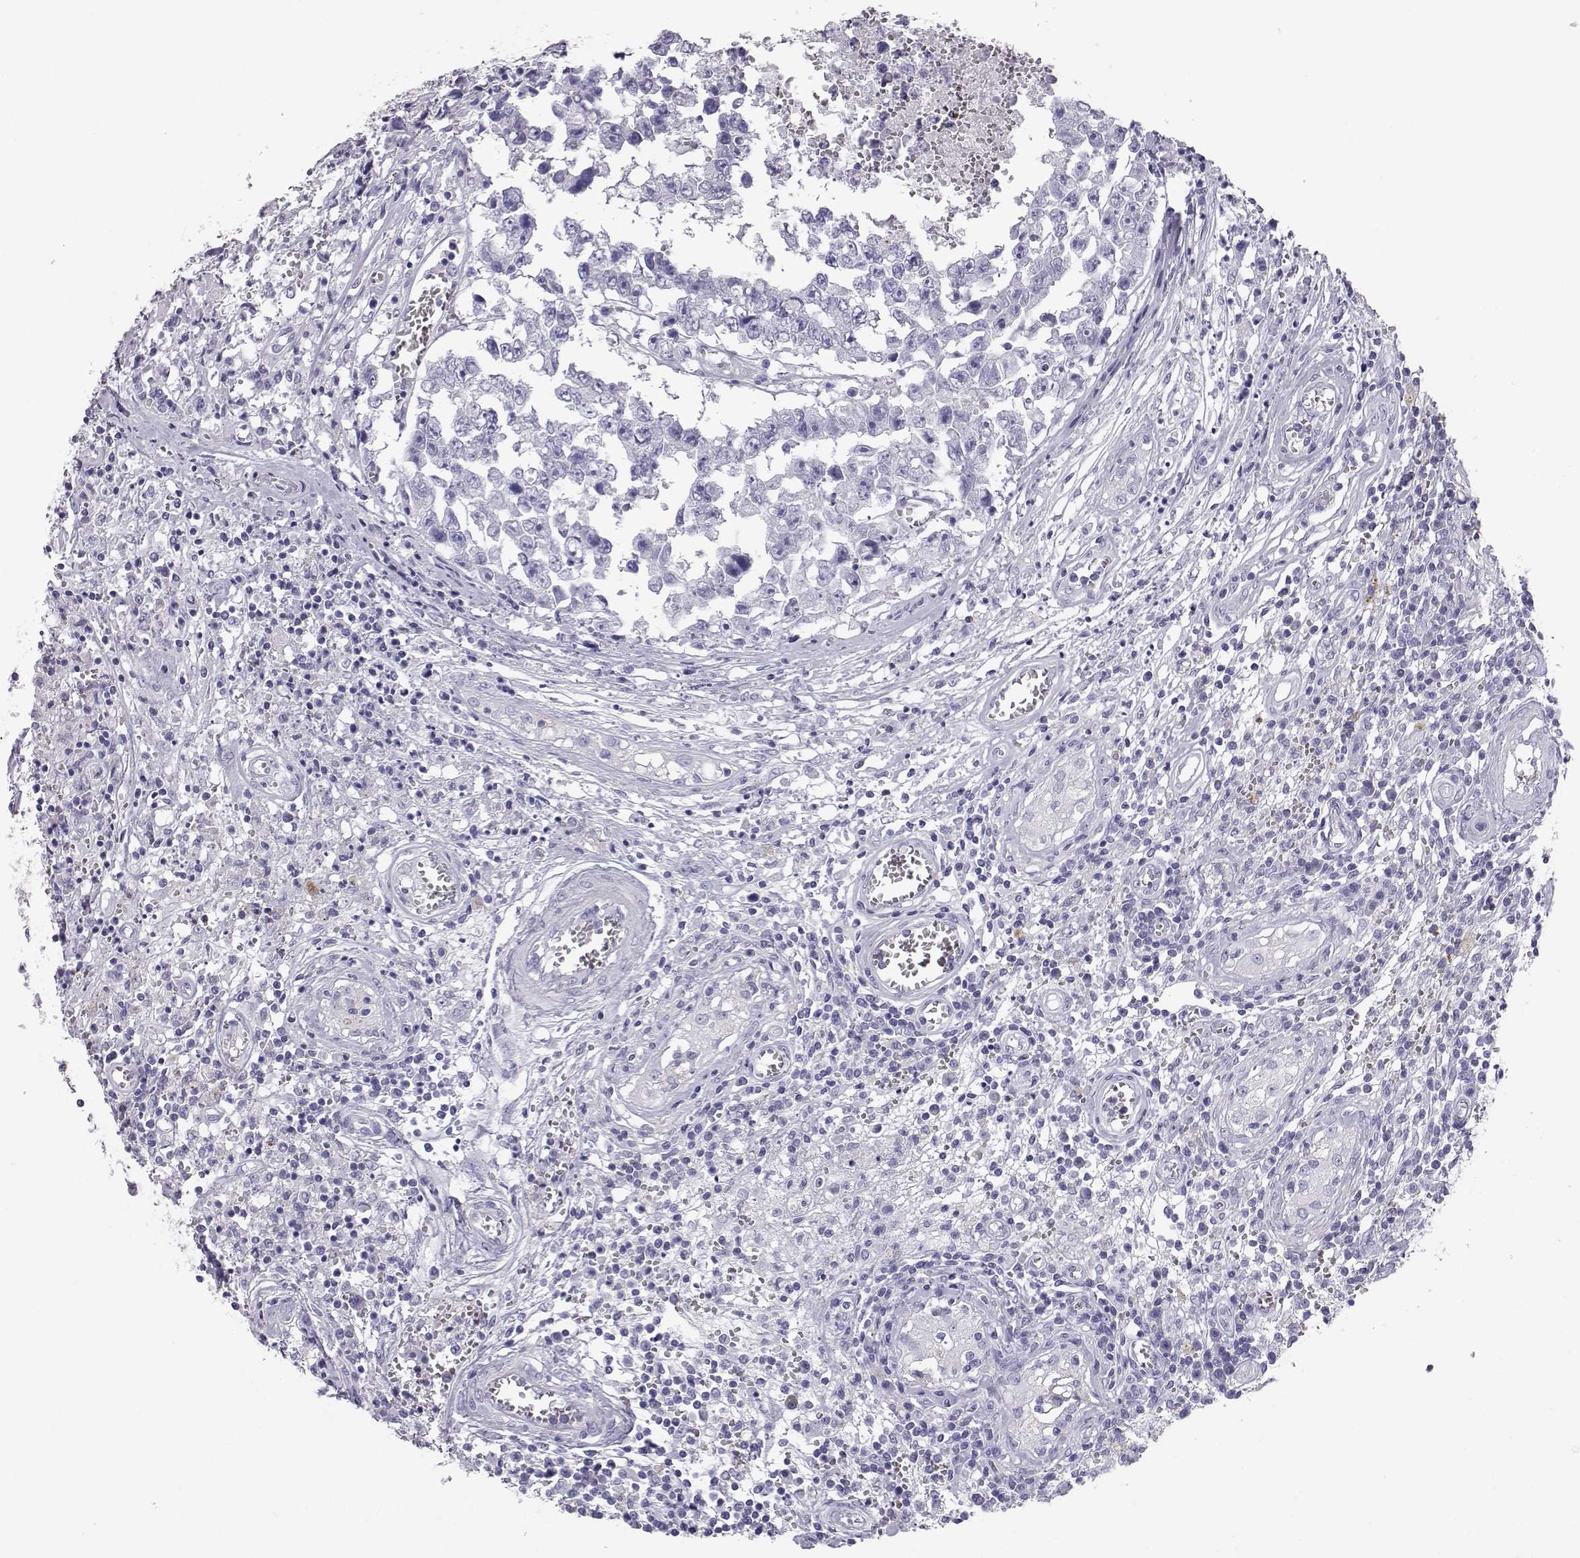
{"staining": {"intensity": "negative", "quantity": "none", "location": "none"}, "tissue": "testis cancer", "cell_type": "Tumor cells", "image_type": "cancer", "snomed": [{"axis": "morphology", "description": "Carcinoma, Embryonal, NOS"}, {"axis": "topography", "description": "Testis"}], "caption": "A high-resolution micrograph shows immunohistochemistry staining of embryonal carcinoma (testis), which exhibits no significant staining in tumor cells. The staining is performed using DAB (3,3'-diaminobenzidine) brown chromogen with nuclei counter-stained in using hematoxylin.", "gene": "ITLN2", "patient": {"sex": "male", "age": 36}}